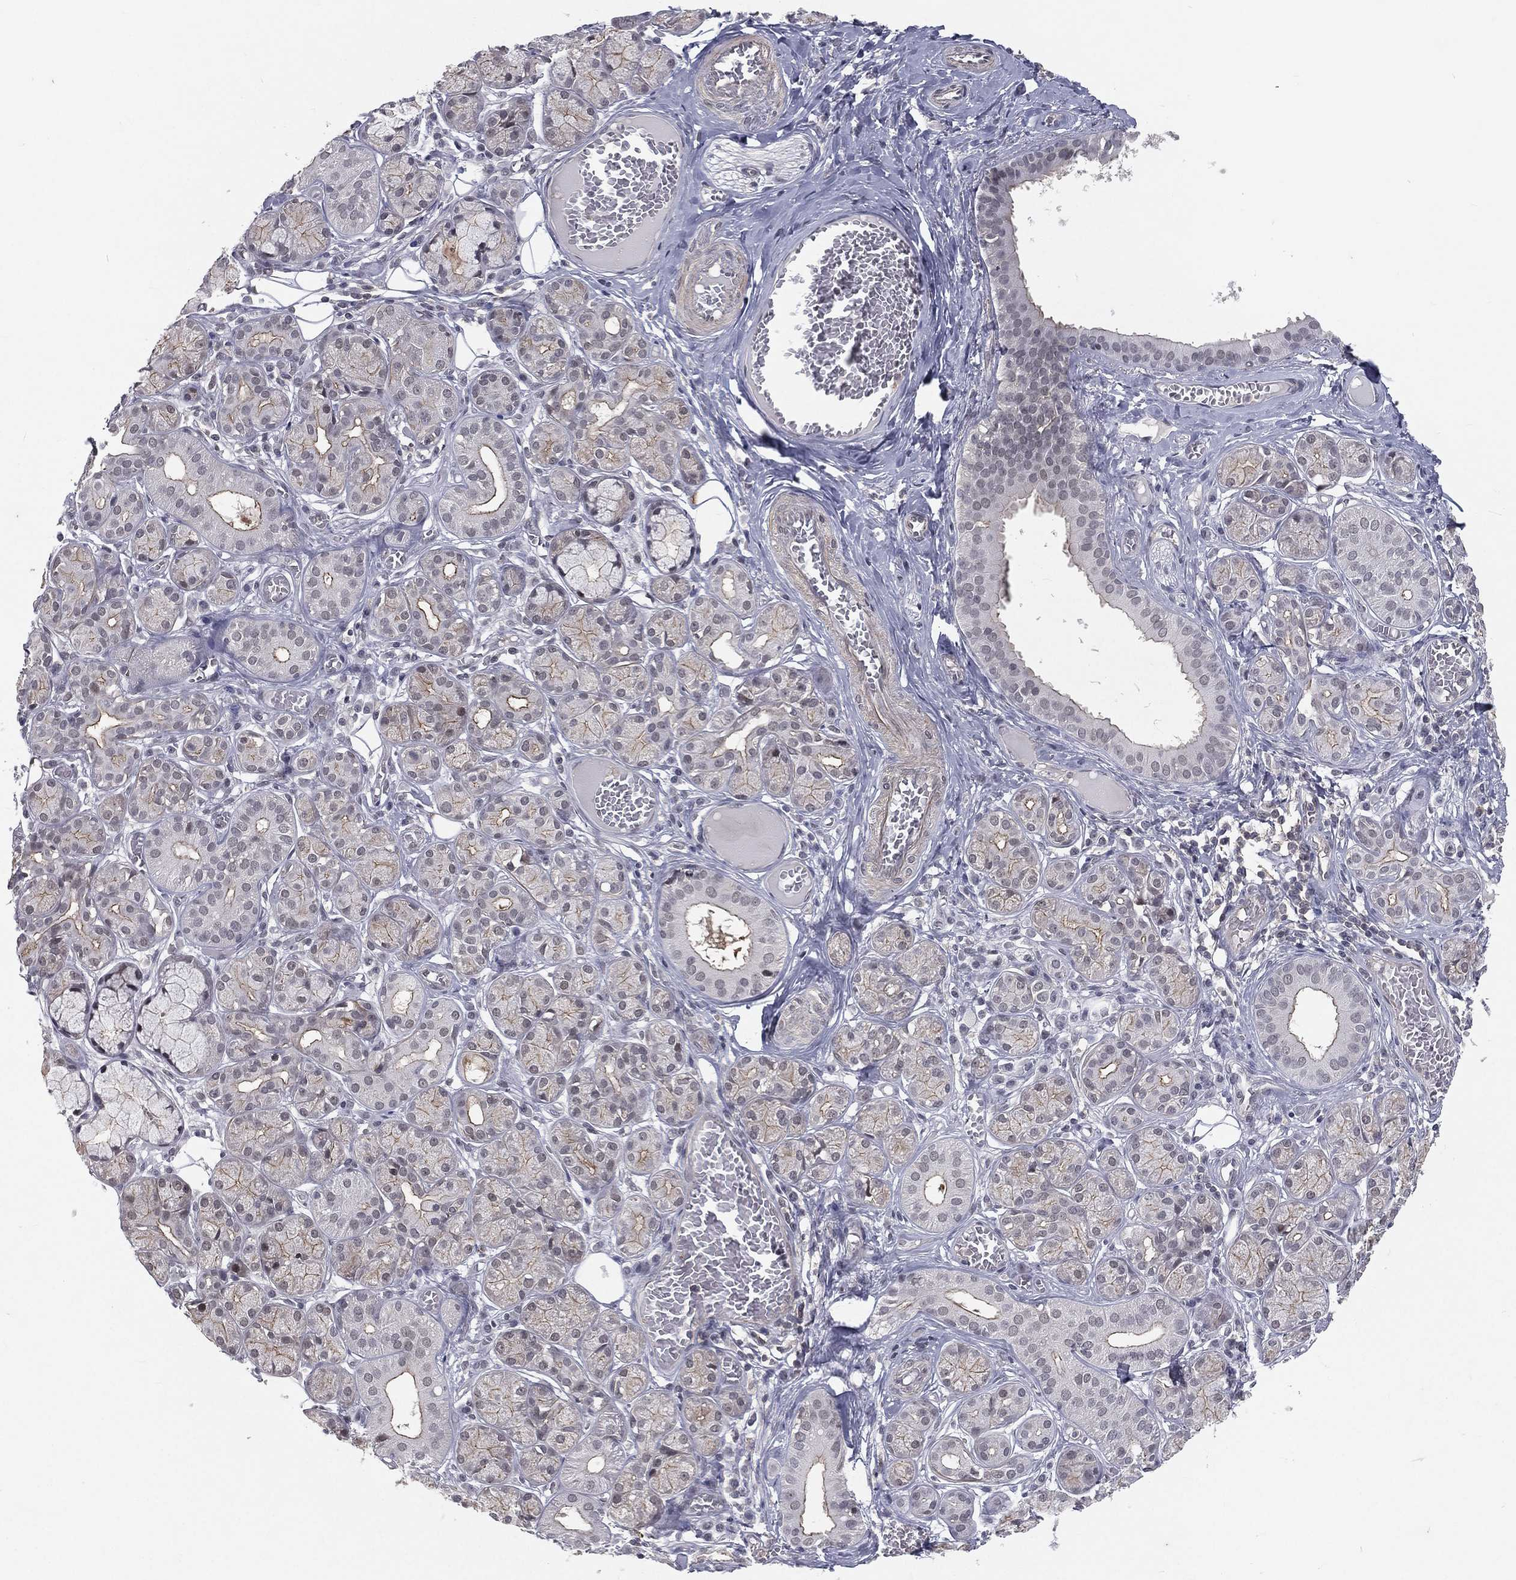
{"staining": {"intensity": "moderate", "quantity": "<25%", "location": "cytoplasmic/membranous"}, "tissue": "salivary gland", "cell_type": "Glandular cells", "image_type": "normal", "snomed": [{"axis": "morphology", "description": "Normal tissue, NOS"}, {"axis": "topography", "description": "Salivary gland"}], "caption": "Protein expression by immunohistochemistry shows moderate cytoplasmic/membranous staining in approximately <25% of glandular cells in benign salivary gland. (DAB (3,3'-diaminobenzidine) IHC with brightfield microscopy, high magnification).", "gene": "MORC2", "patient": {"sex": "male", "age": 71}}